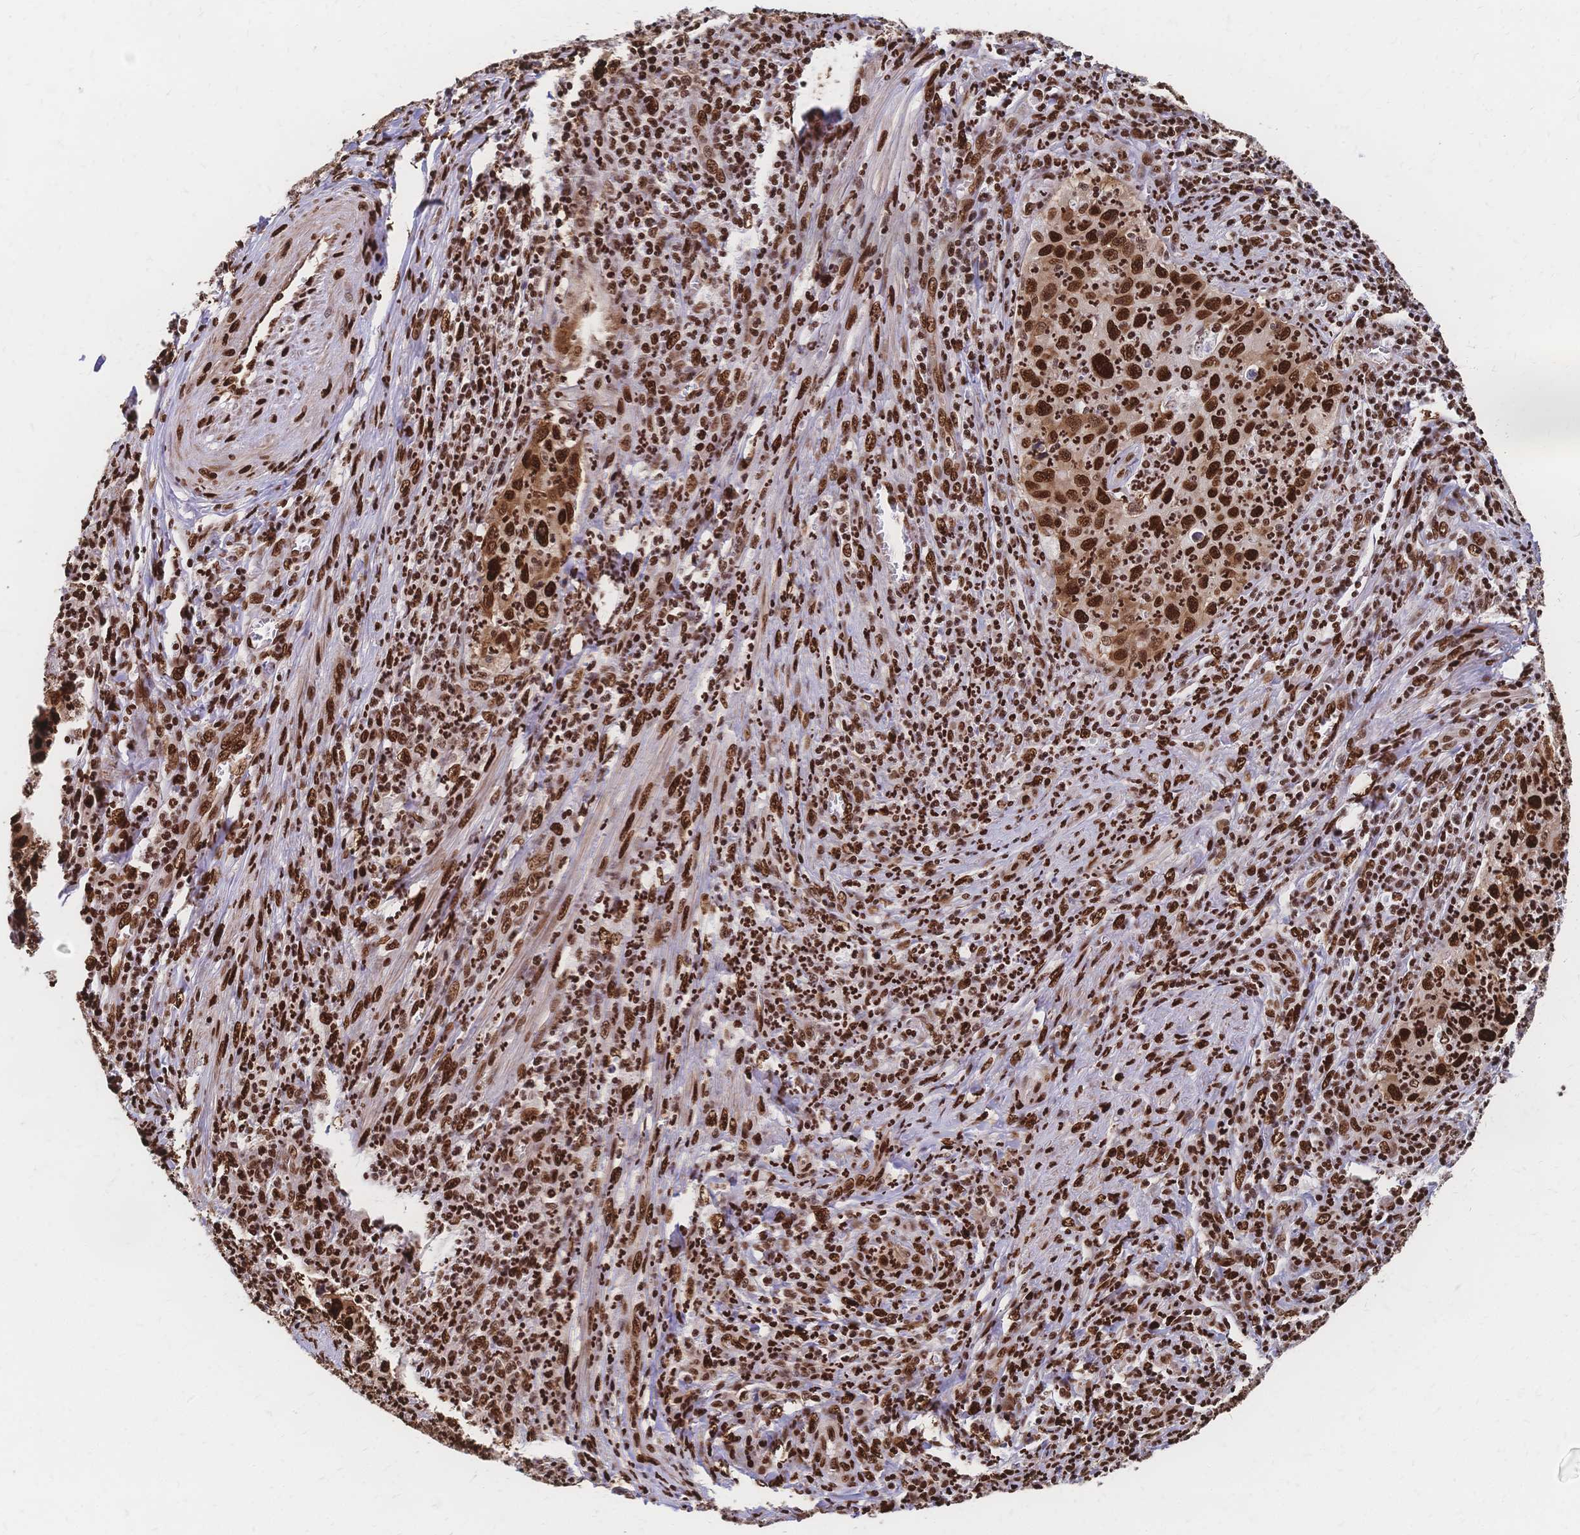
{"staining": {"intensity": "strong", "quantity": ">75%", "location": "nuclear"}, "tissue": "cervical cancer", "cell_type": "Tumor cells", "image_type": "cancer", "snomed": [{"axis": "morphology", "description": "Squamous cell carcinoma, NOS"}, {"axis": "topography", "description": "Cervix"}], "caption": "Human squamous cell carcinoma (cervical) stained with a brown dye exhibits strong nuclear positive expression in approximately >75% of tumor cells.", "gene": "HDGF", "patient": {"sex": "female", "age": 30}}